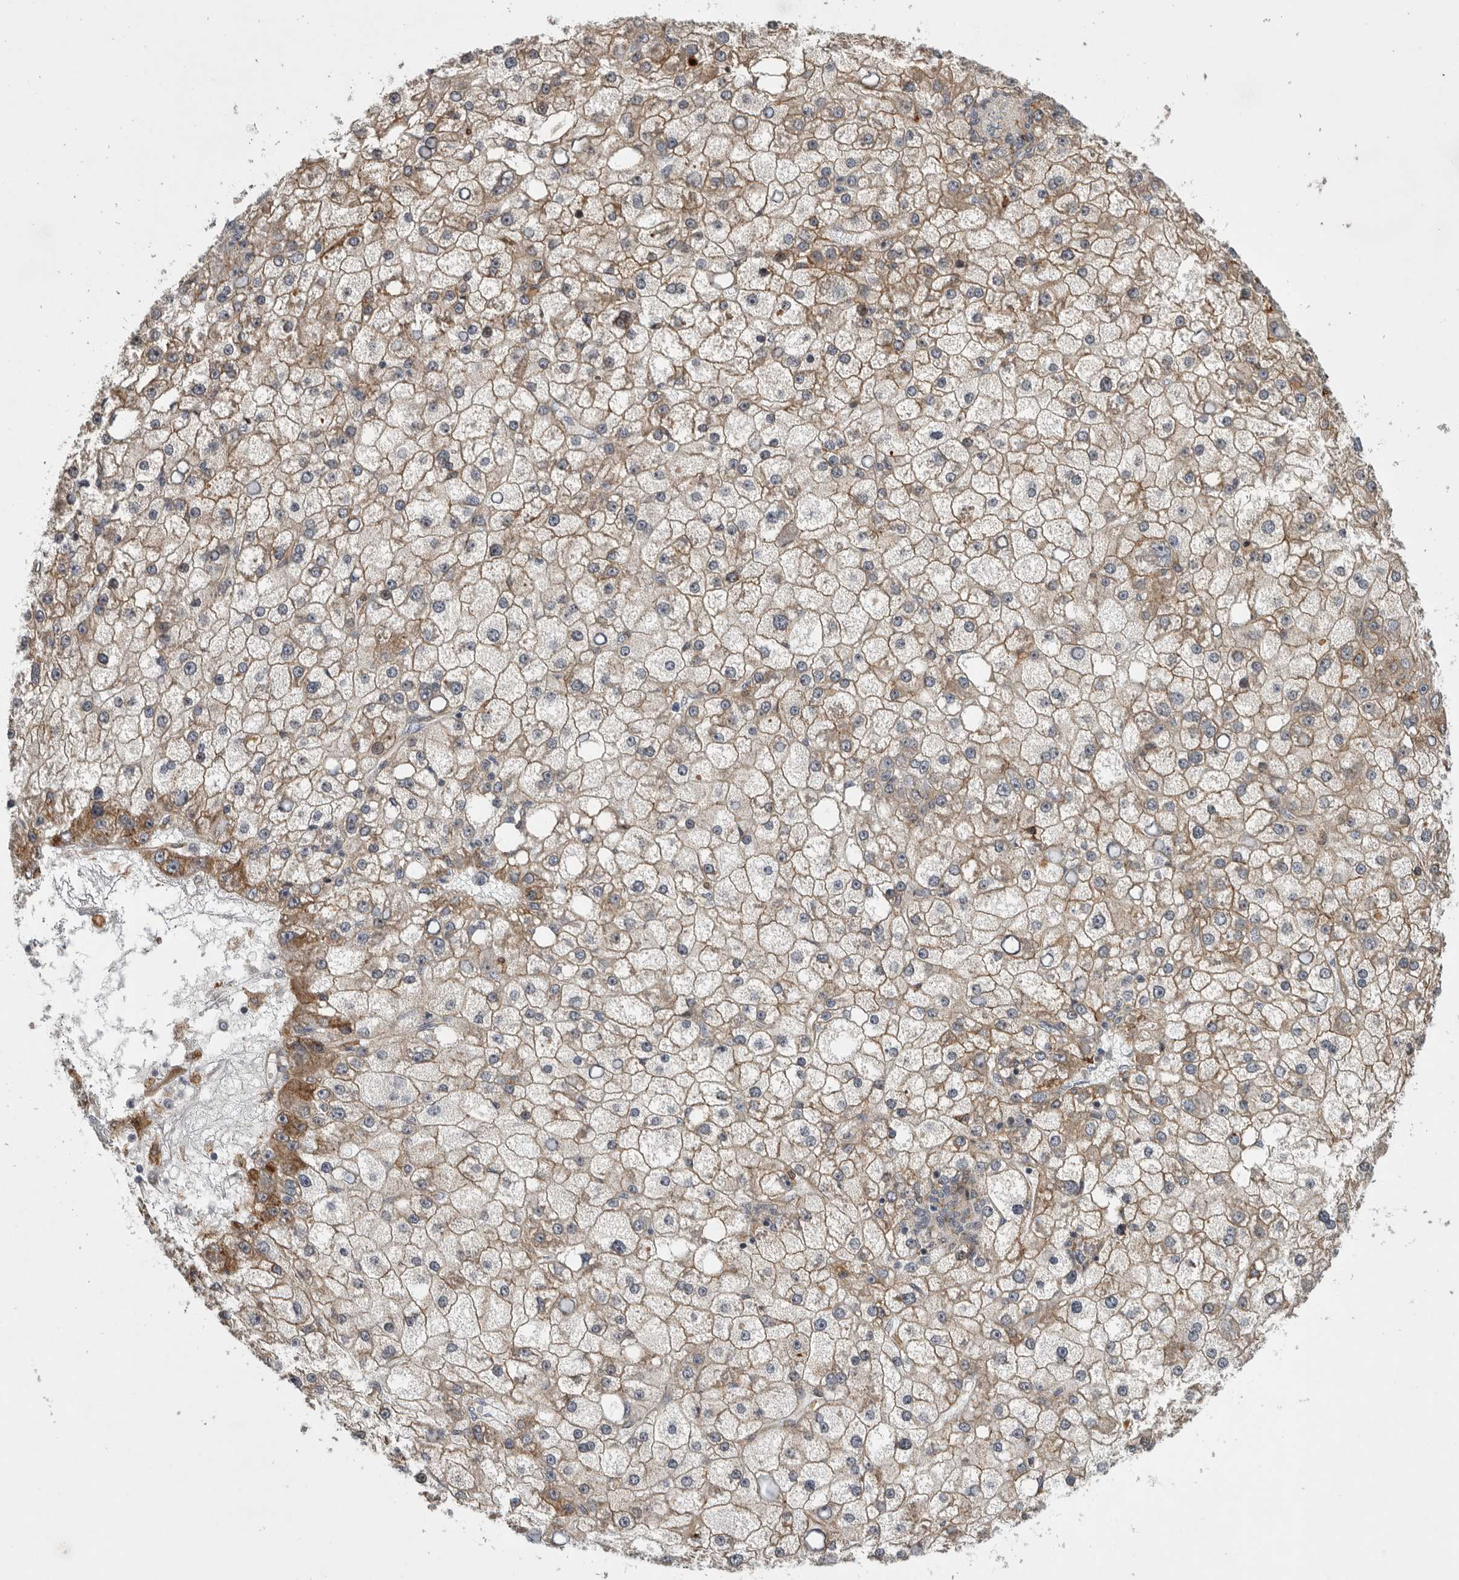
{"staining": {"intensity": "weak", "quantity": ">75%", "location": "cytoplasmic/membranous"}, "tissue": "liver cancer", "cell_type": "Tumor cells", "image_type": "cancer", "snomed": [{"axis": "morphology", "description": "Carcinoma, Hepatocellular, NOS"}, {"axis": "topography", "description": "Liver"}], "caption": "Human liver cancer (hepatocellular carcinoma) stained for a protein (brown) demonstrates weak cytoplasmic/membranous positive expression in approximately >75% of tumor cells.", "gene": "MPDZ", "patient": {"sex": "male", "age": 67}}